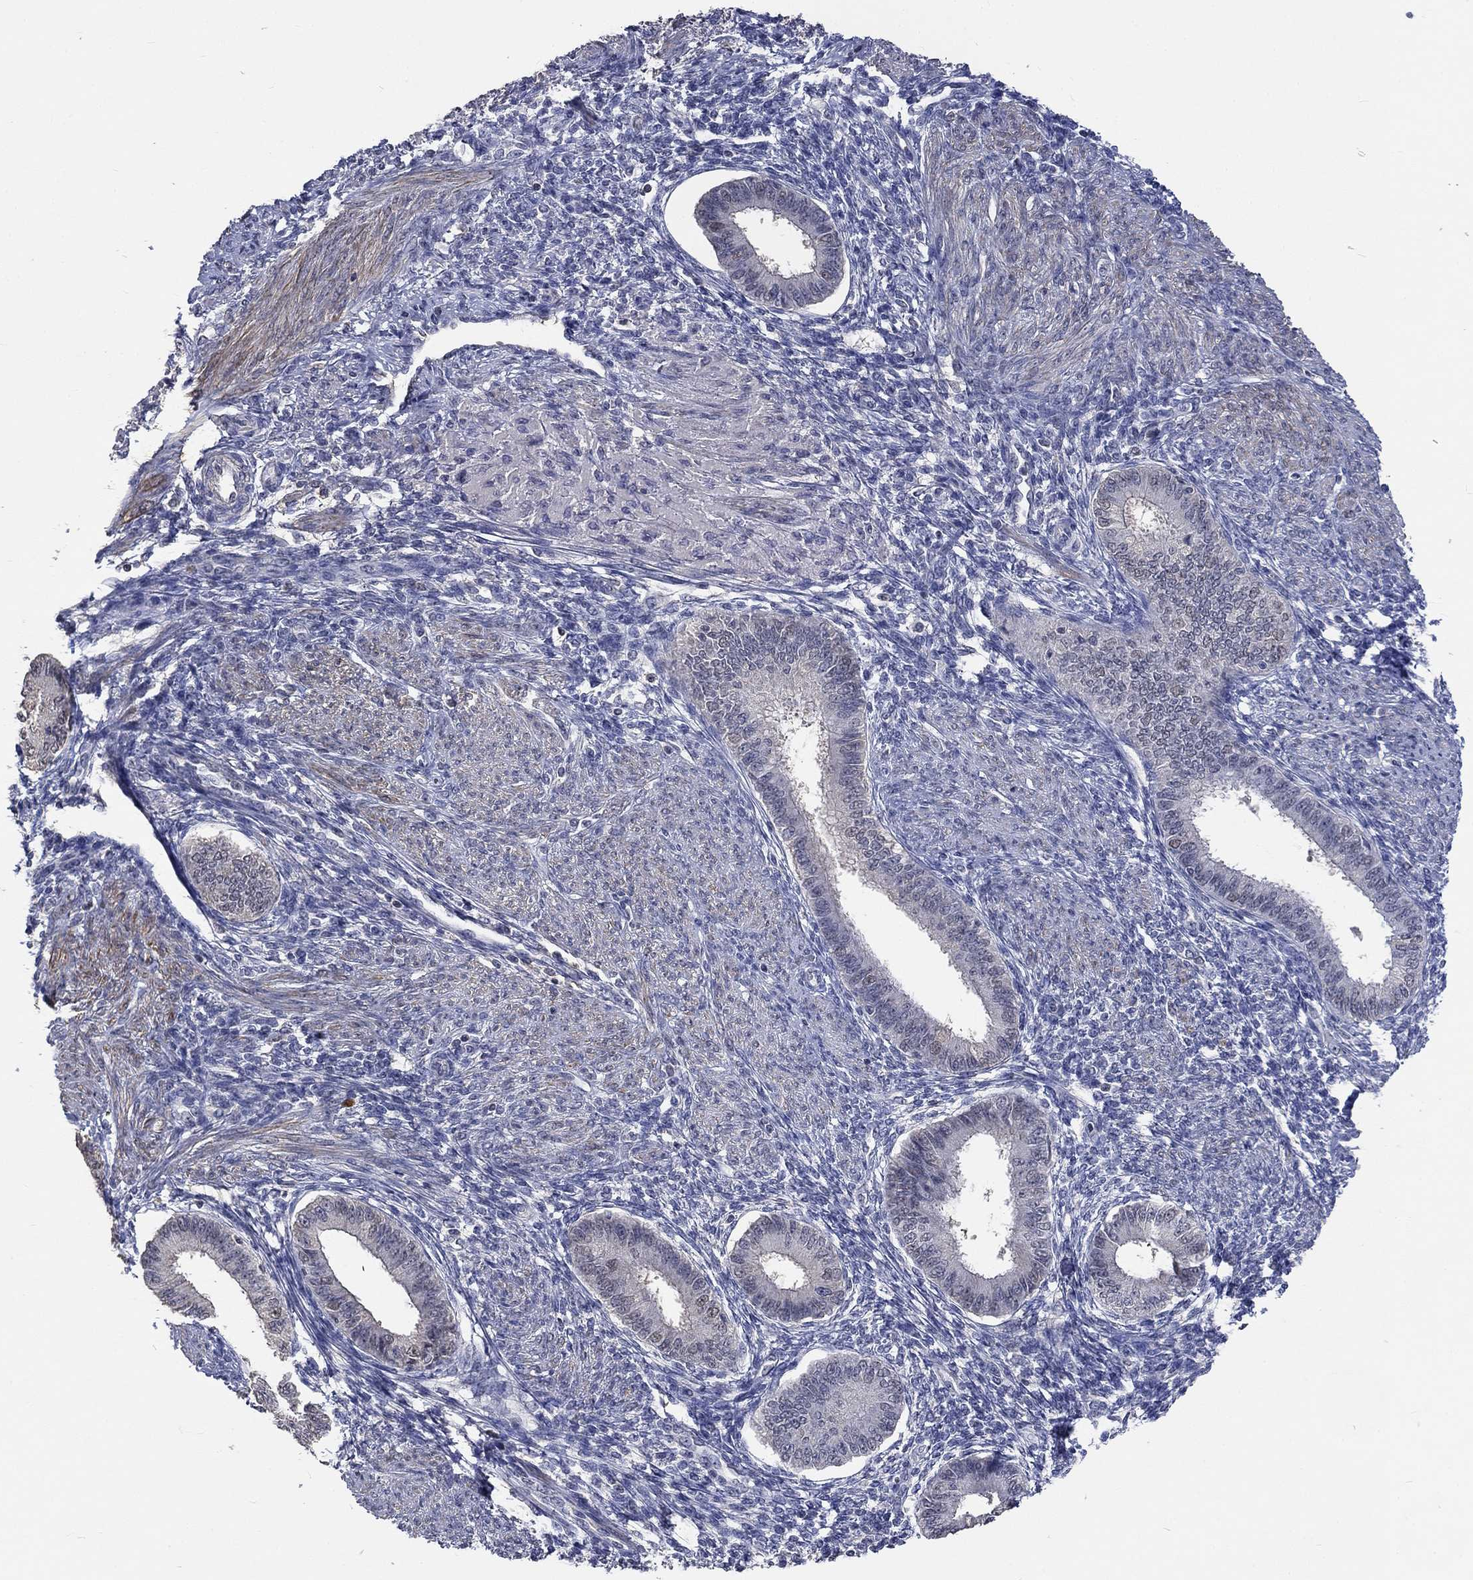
{"staining": {"intensity": "negative", "quantity": "none", "location": "none"}, "tissue": "endometrium", "cell_type": "Cells in endometrial stroma", "image_type": "normal", "snomed": [{"axis": "morphology", "description": "Normal tissue, NOS"}, {"axis": "topography", "description": "Endometrium"}], "caption": "Immunohistochemical staining of normal human endometrium exhibits no significant staining in cells in endometrial stroma. (Immunohistochemistry (ihc), brightfield microscopy, high magnification).", "gene": "ZBTB18", "patient": {"sex": "female", "age": 39}}